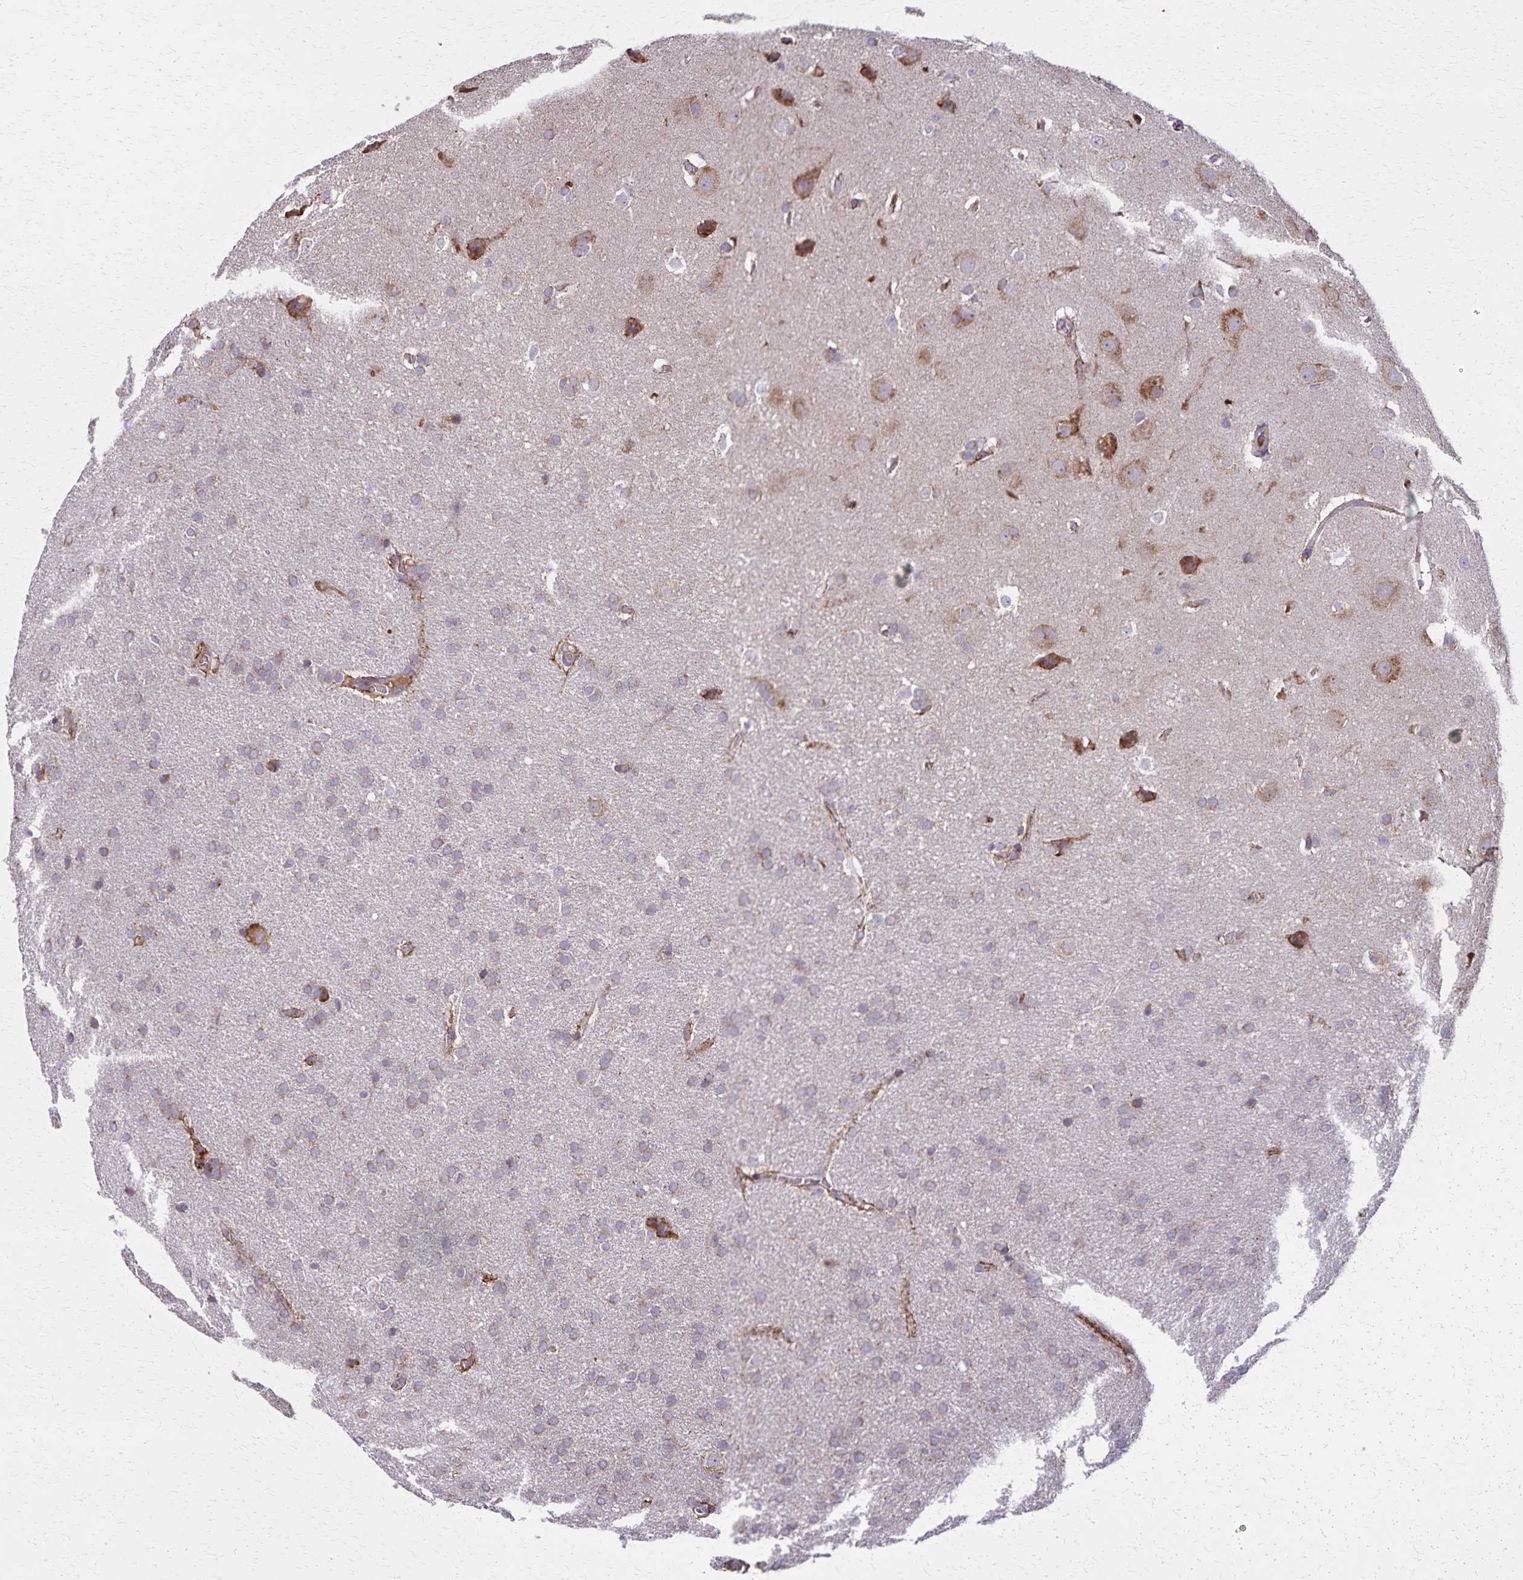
{"staining": {"intensity": "moderate", "quantity": "<25%", "location": "cytoplasmic/membranous"}, "tissue": "glioma", "cell_type": "Tumor cells", "image_type": "cancer", "snomed": [{"axis": "morphology", "description": "Glioma, malignant, Low grade"}, {"axis": "topography", "description": "Brain"}], "caption": "Immunohistochemistry (IHC) of human low-grade glioma (malignant) demonstrates low levels of moderate cytoplasmic/membranous positivity in about <25% of tumor cells.", "gene": "RNF10", "patient": {"sex": "female", "age": 32}}